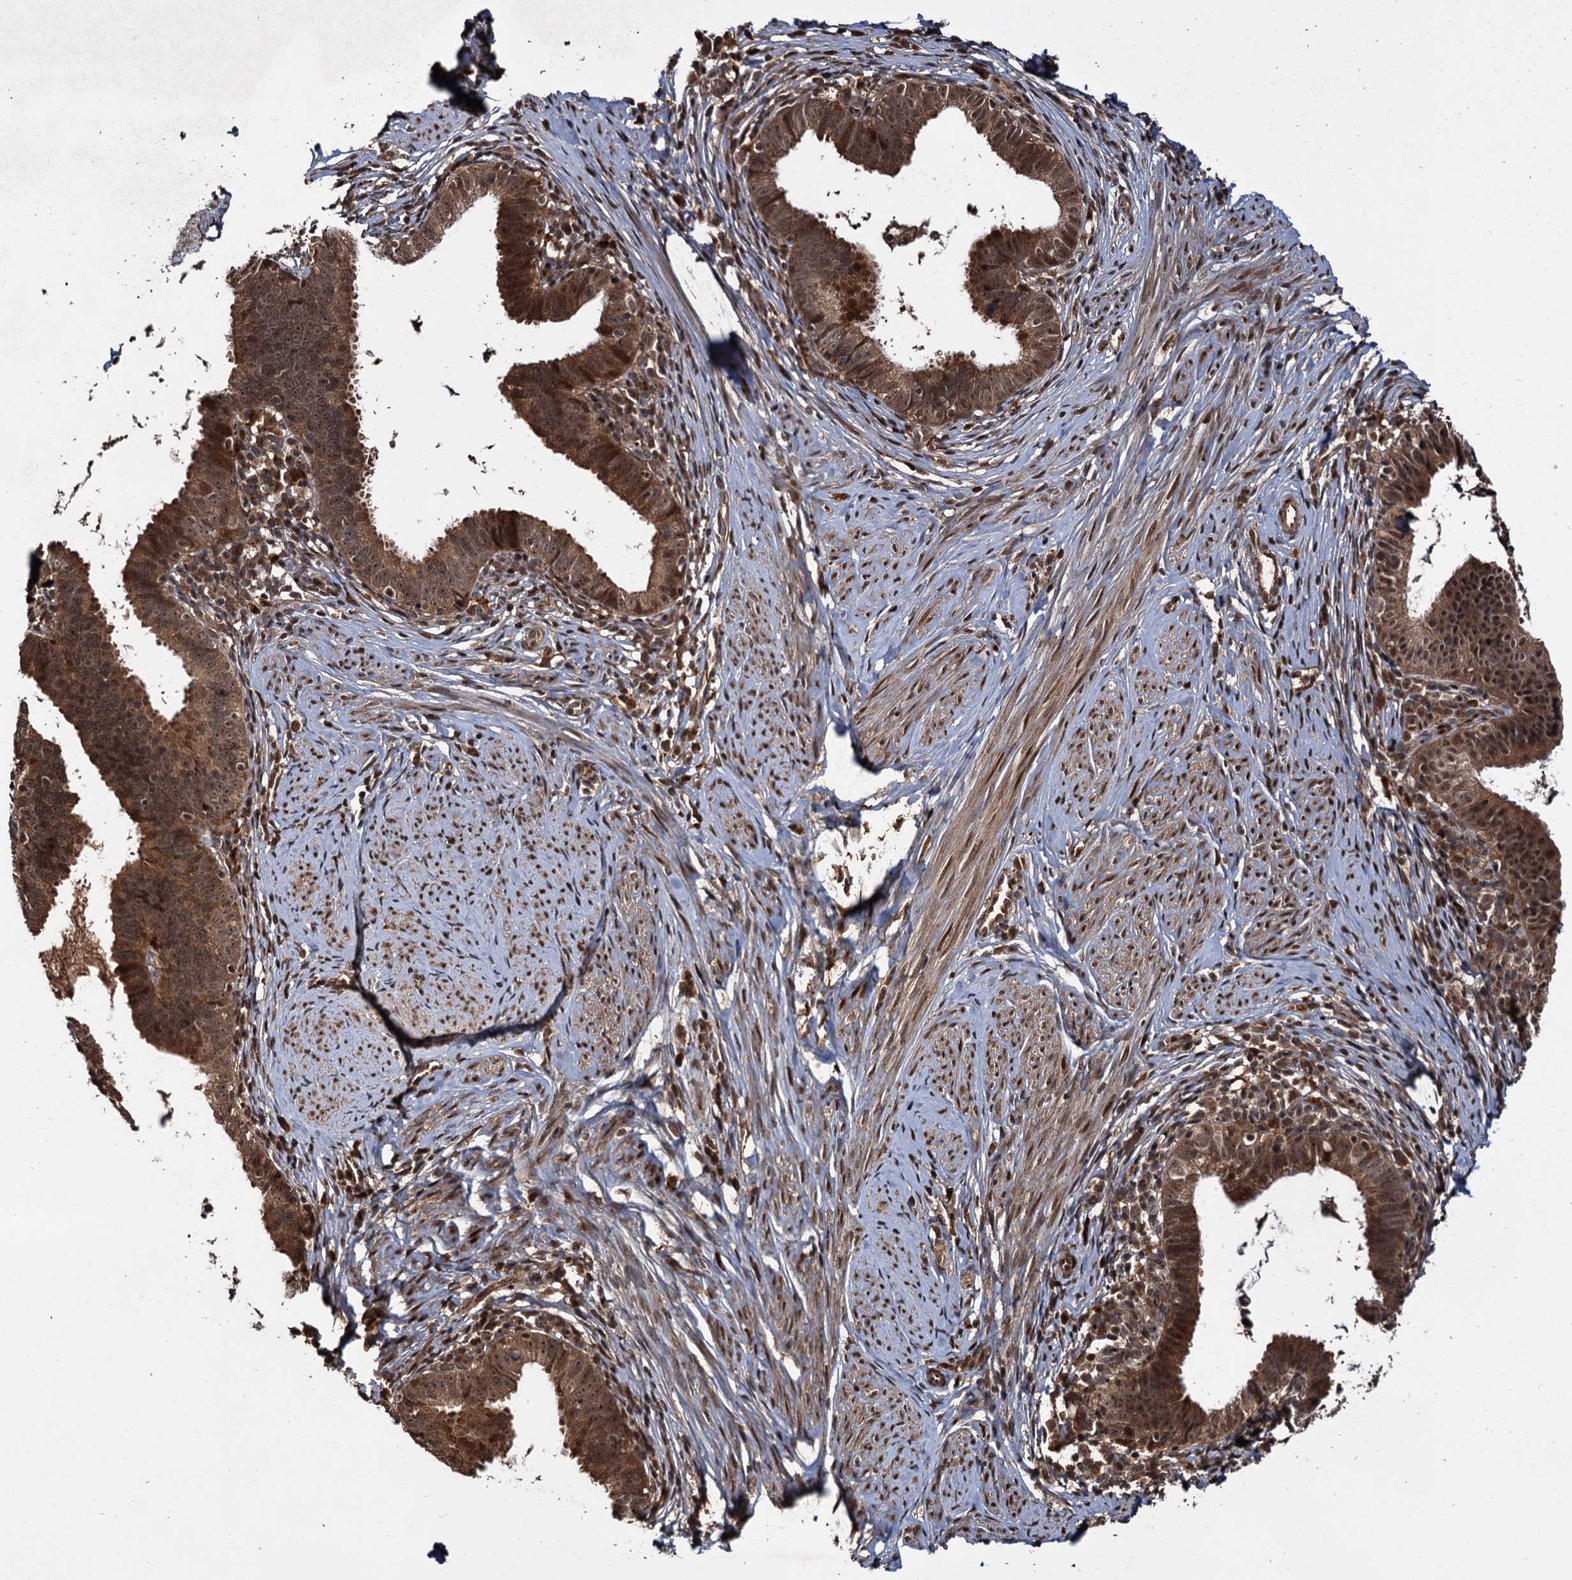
{"staining": {"intensity": "moderate", "quantity": ">75%", "location": "cytoplasmic/membranous,nuclear"}, "tissue": "cervical cancer", "cell_type": "Tumor cells", "image_type": "cancer", "snomed": [{"axis": "morphology", "description": "Adenocarcinoma, NOS"}, {"axis": "topography", "description": "Cervix"}], "caption": "A brown stain highlights moderate cytoplasmic/membranous and nuclear expression of a protein in human cervical cancer (adenocarcinoma) tumor cells. (DAB = brown stain, brightfield microscopy at high magnification).", "gene": "CEP192", "patient": {"sex": "female", "age": 36}}